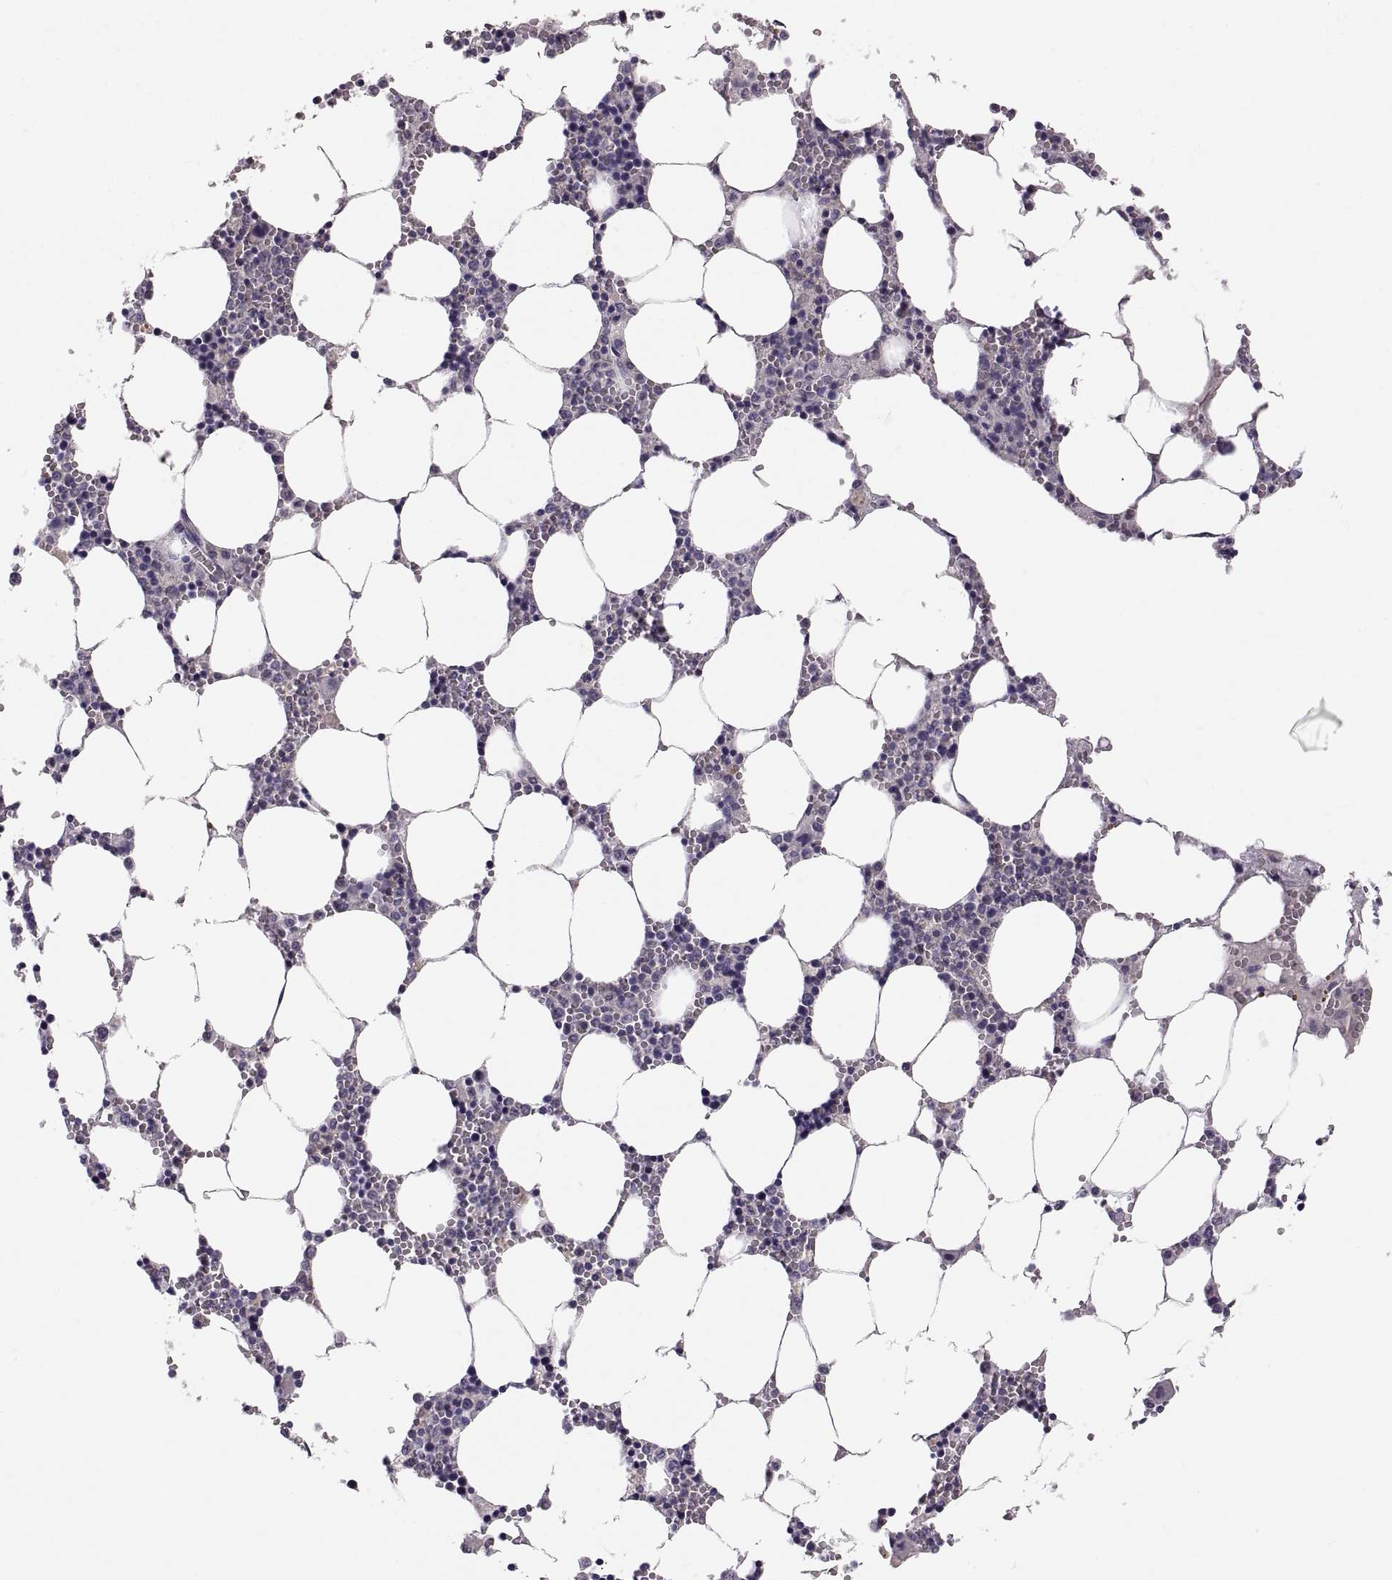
{"staining": {"intensity": "negative", "quantity": "none", "location": "none"}, "tissue": "bone marrow", "cell_type": "Hematopoietic cells", "image_type": "normal", "snomed": [{"axis": "morphology", "description": "Normal tissue, NOS"}, {"axis": "topography", "description": "Bone marrow"}], "caption": "Benign bone marrow was stained to show a protein in brown. There is no significant positivity in hematopoietic cells. The staining is performed using DAB (3,3'-diaminobenzidine) brown chromogen with nuclei counter-stained in using hematoxylin.", "gene": "ACSBG2", "patient": {"sex": "female", "age": 64}}